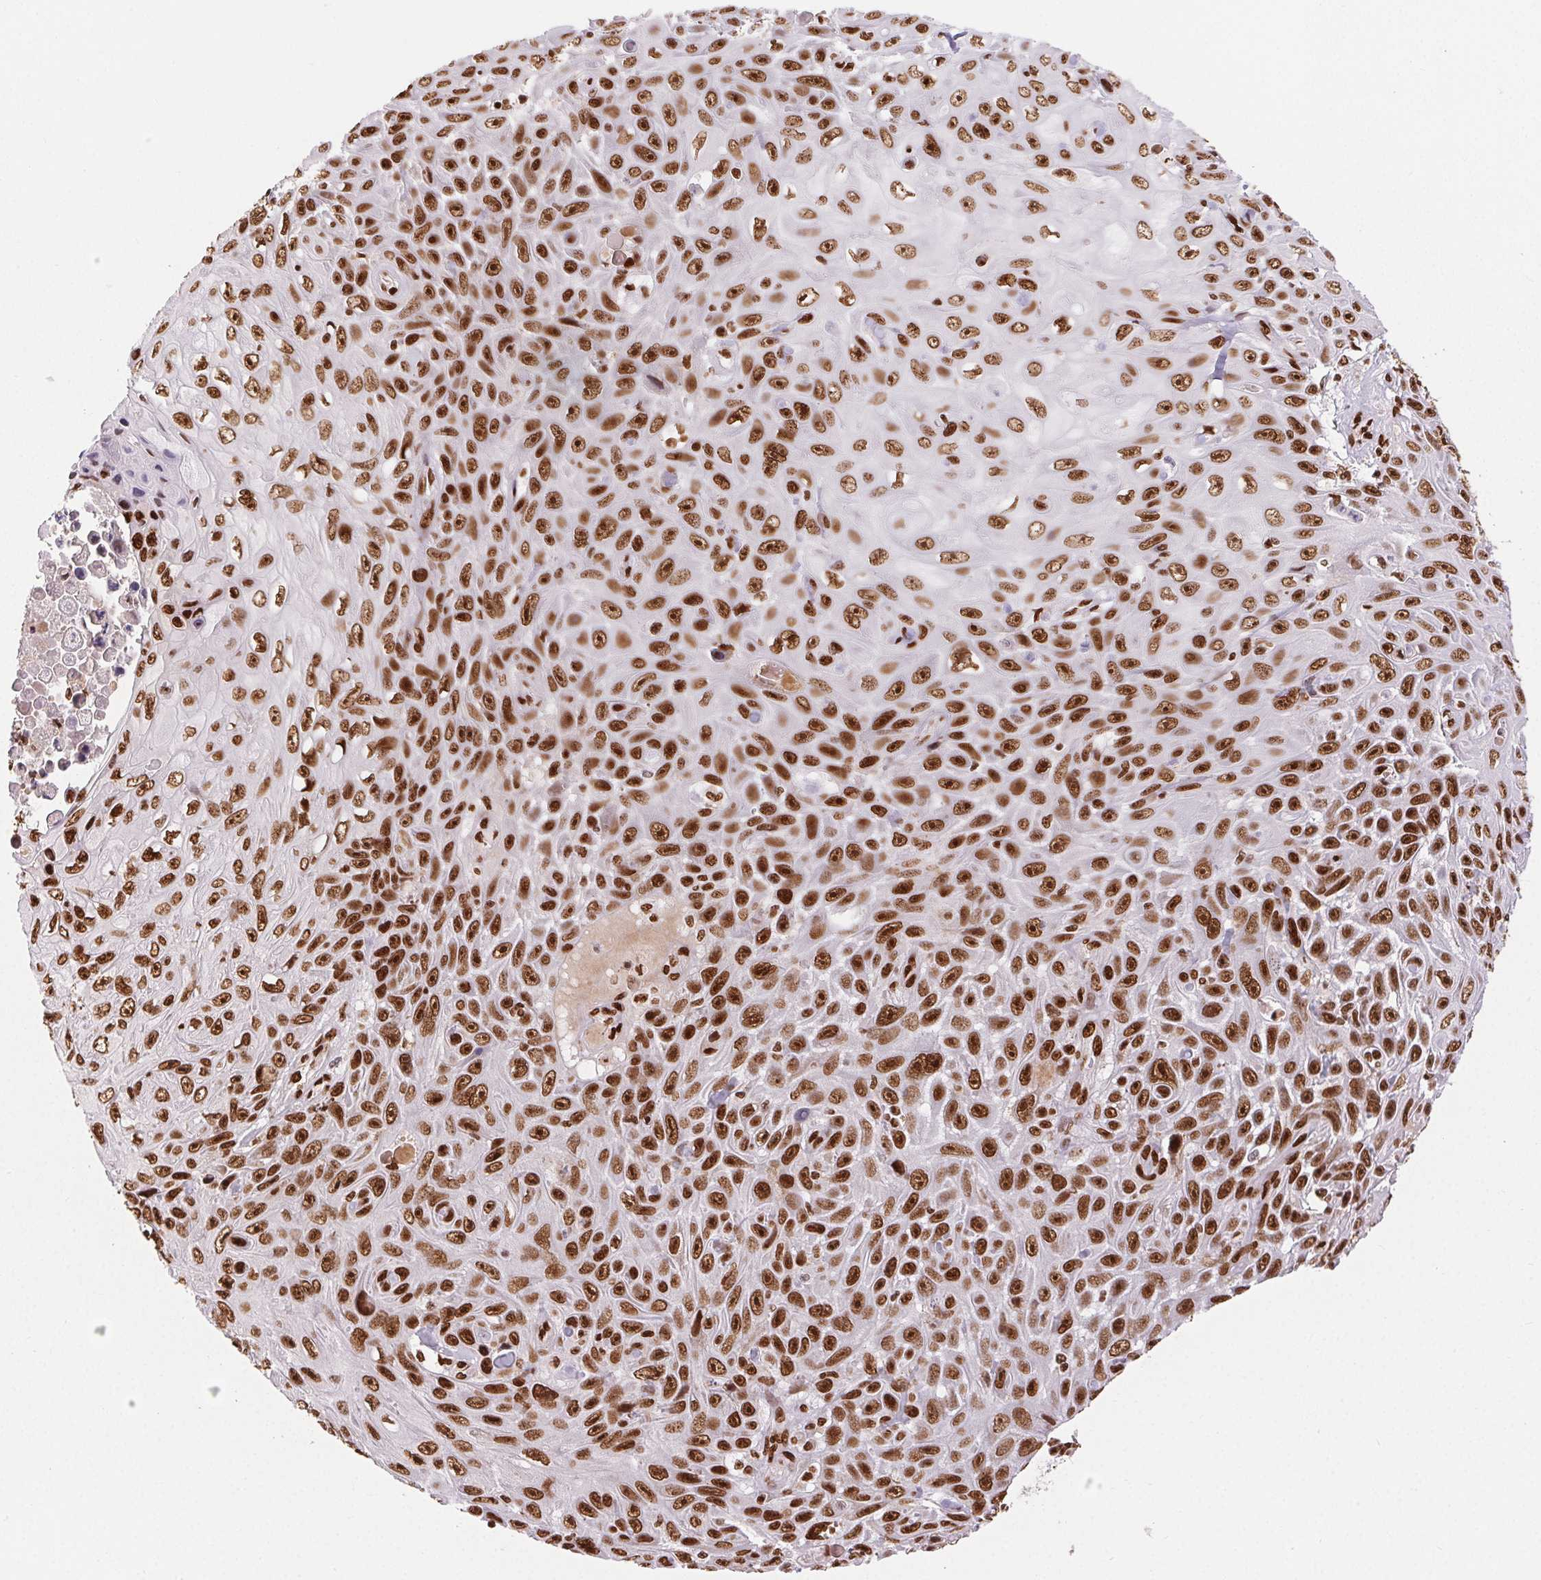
{"staining": {"intensity": "strong", "quantity": ">75%", "location": "nuclear"}, "tissue": "skin cancer", "cell_type": "Tumor cells", "image_type": "cancer", "snomed": [{"axis": "morphology", "description": "Squamous cell carcinoma, NOS"}, {"axis": "topography", "description": "Skin"}], "caption": "A high amount of strong nuclear positivity is identified in approximately >75% of tumor cells in skin cancer (squamous cell carcinoma) tissue.", "gene": "ZNF80", "patient": {"sex": "male", "age": 82}}